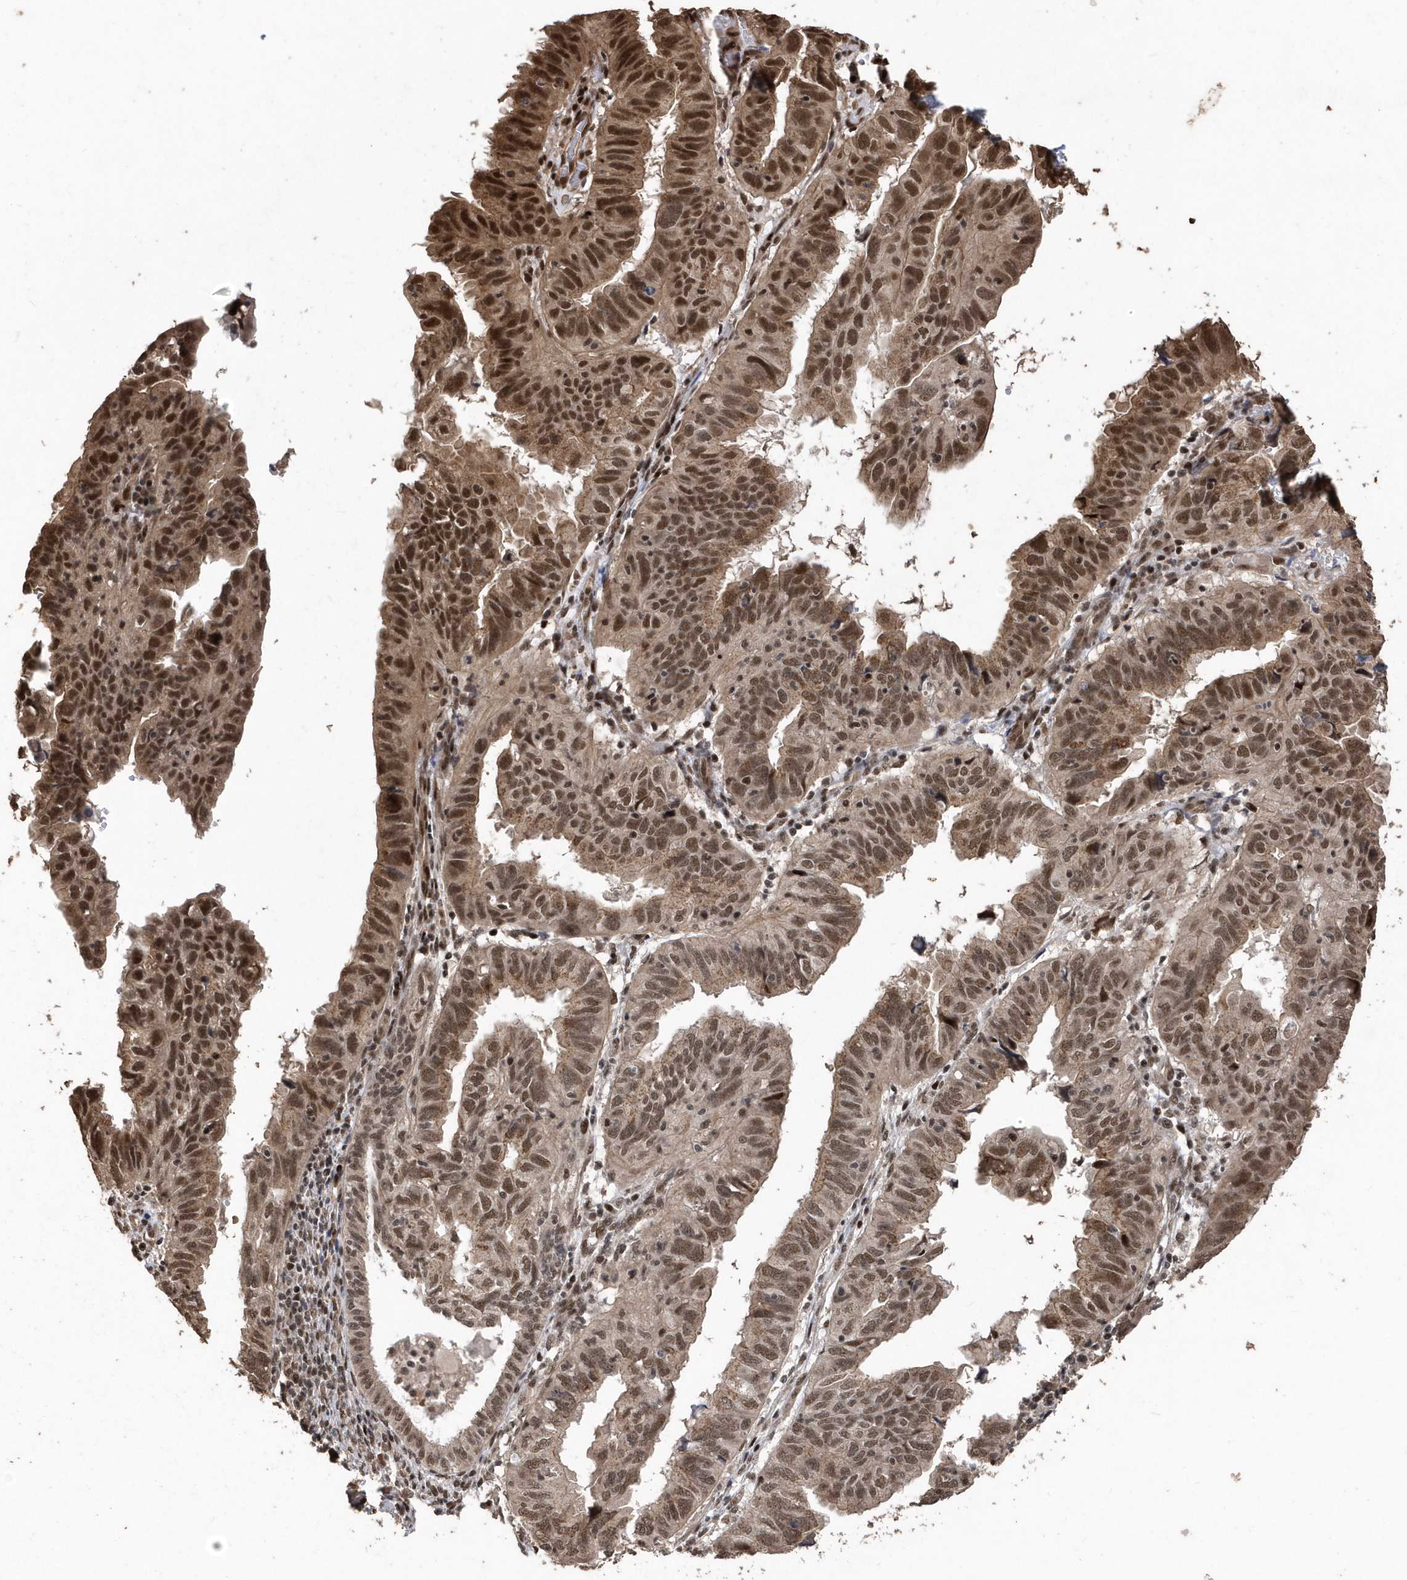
{"staining": {"intensity": "moderate", "quantity": ">75%", "location": "cytoplasmic/membranous,nuclear"}, "tissue": "endometrial cancer", "cell_type": "Tumor cells", "image_type": "cancer", "snomed": [{"axis": "morphology", "description": "Adenocarcinoma, NOS"}, {"axis": "topography", "description": "Uterus"}], "caption": "Immunohistochemical staining of human adenocarcinoma (endometrial) exhibits moderate cytoplasmic/membranous and nuclear protein positivity in approximately >75% of tumor cells.", "gene": "INTS12", "patient": {"sex": "female", "age": 77}}